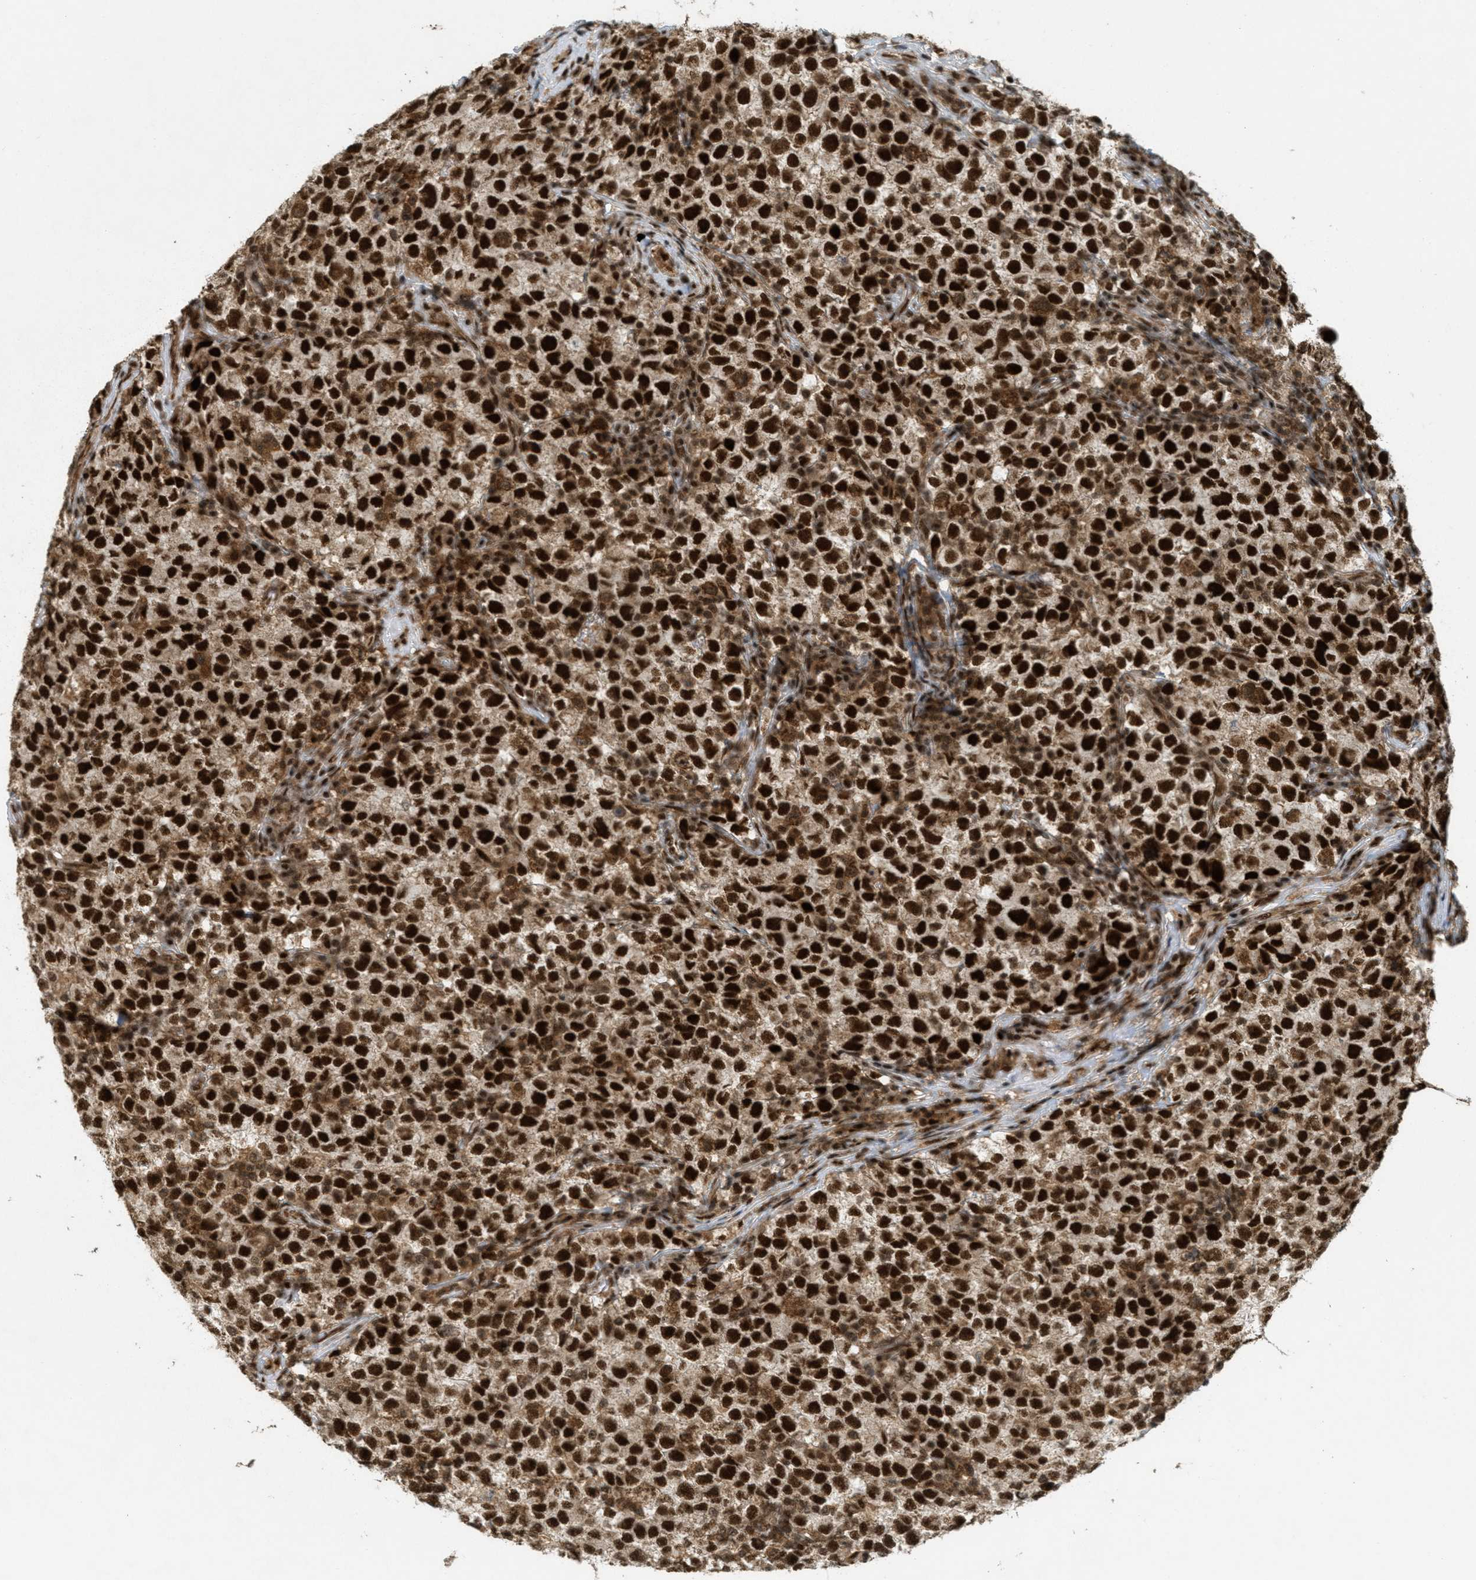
{"staining": {"intensity": "strong", "quantity": ">75%", "location": "cytoplasmic/membranous,nuclear"}, "tissue": "testis cancer", "cell_type": "Tumor cells", "image_type": "cancer", "snomed": [{"axis": "morphology", "description": "Seminoma, NOS"}, {"axis": "topography", "description": "Testis"}], "caption": "High-magnification brightfield microscopy of testis cancer stained with DAB (brown) and counterstained with hematoxylin (blue). tumor cells exhibit strong cytoplasmic/membranous and nuclear positivity is identified in approximately>75% of cells. (IHC, brightfield microscopy, high magnification).", "gene": "TLK1", "patient": {"sex": "male", "age": 22}}